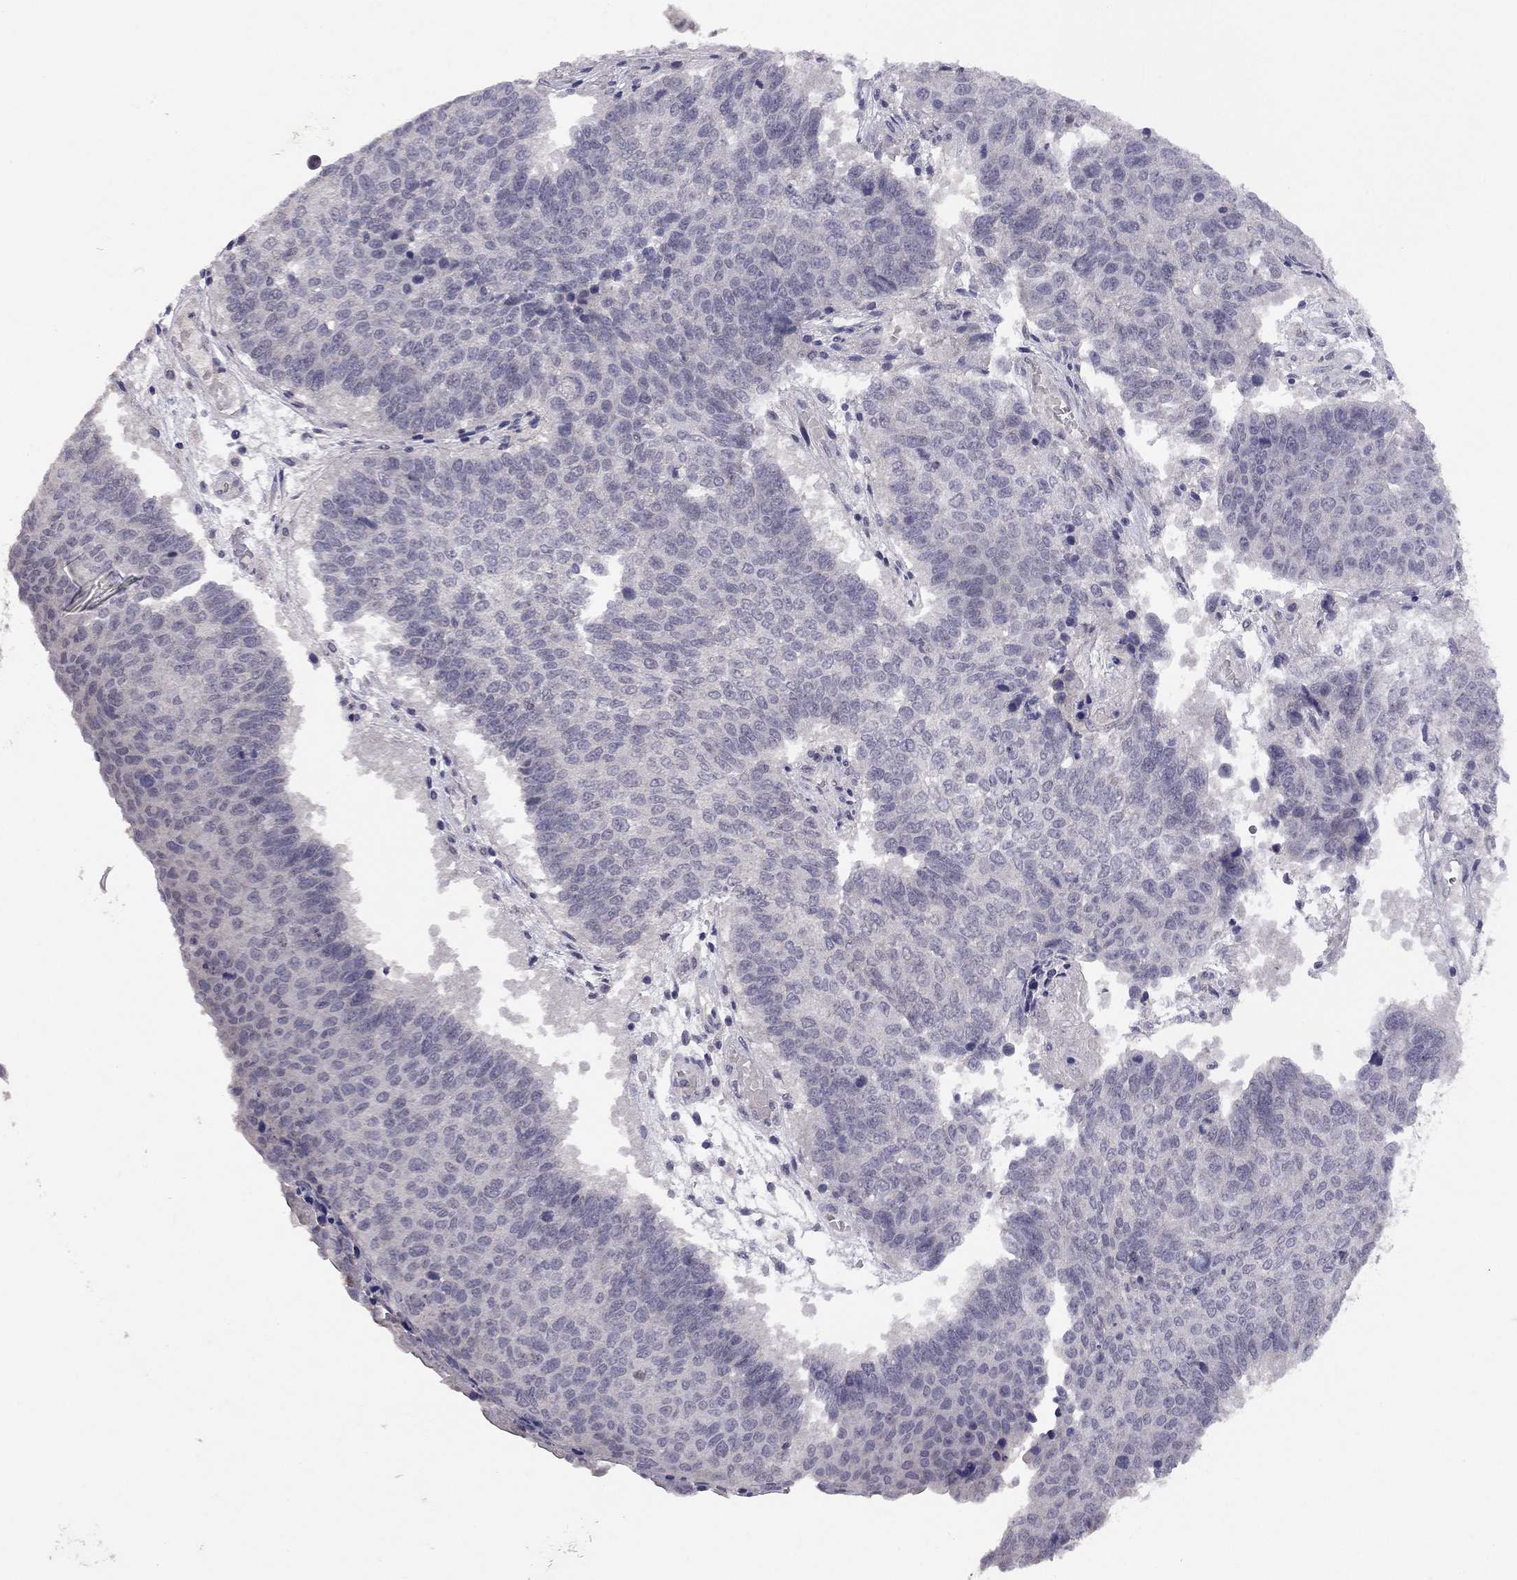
{"staining": {"intensity": "negative", "quantity": "none", "location": "none"}, "tissue": "lung cancer", "cell_type": "Tumor cells", "image_type": "cancer", "snomed": [{"axis": "morphology", "description": "Squamous cell carcinoma, NOS"}, {"axis": "topography", "description": "Lung"}], "caption": "DAB immunohistochemical staining of human lung squamous cell carcinoma shows no significant positivity in tumor cells. (DAB (3,3'-diaminobenzidine) immunohistochemistry (IHC) visualized using brightfield microscopy, high magnification).", "gene": "ESR2", "patient": {"sex": "male", "age": 73}}